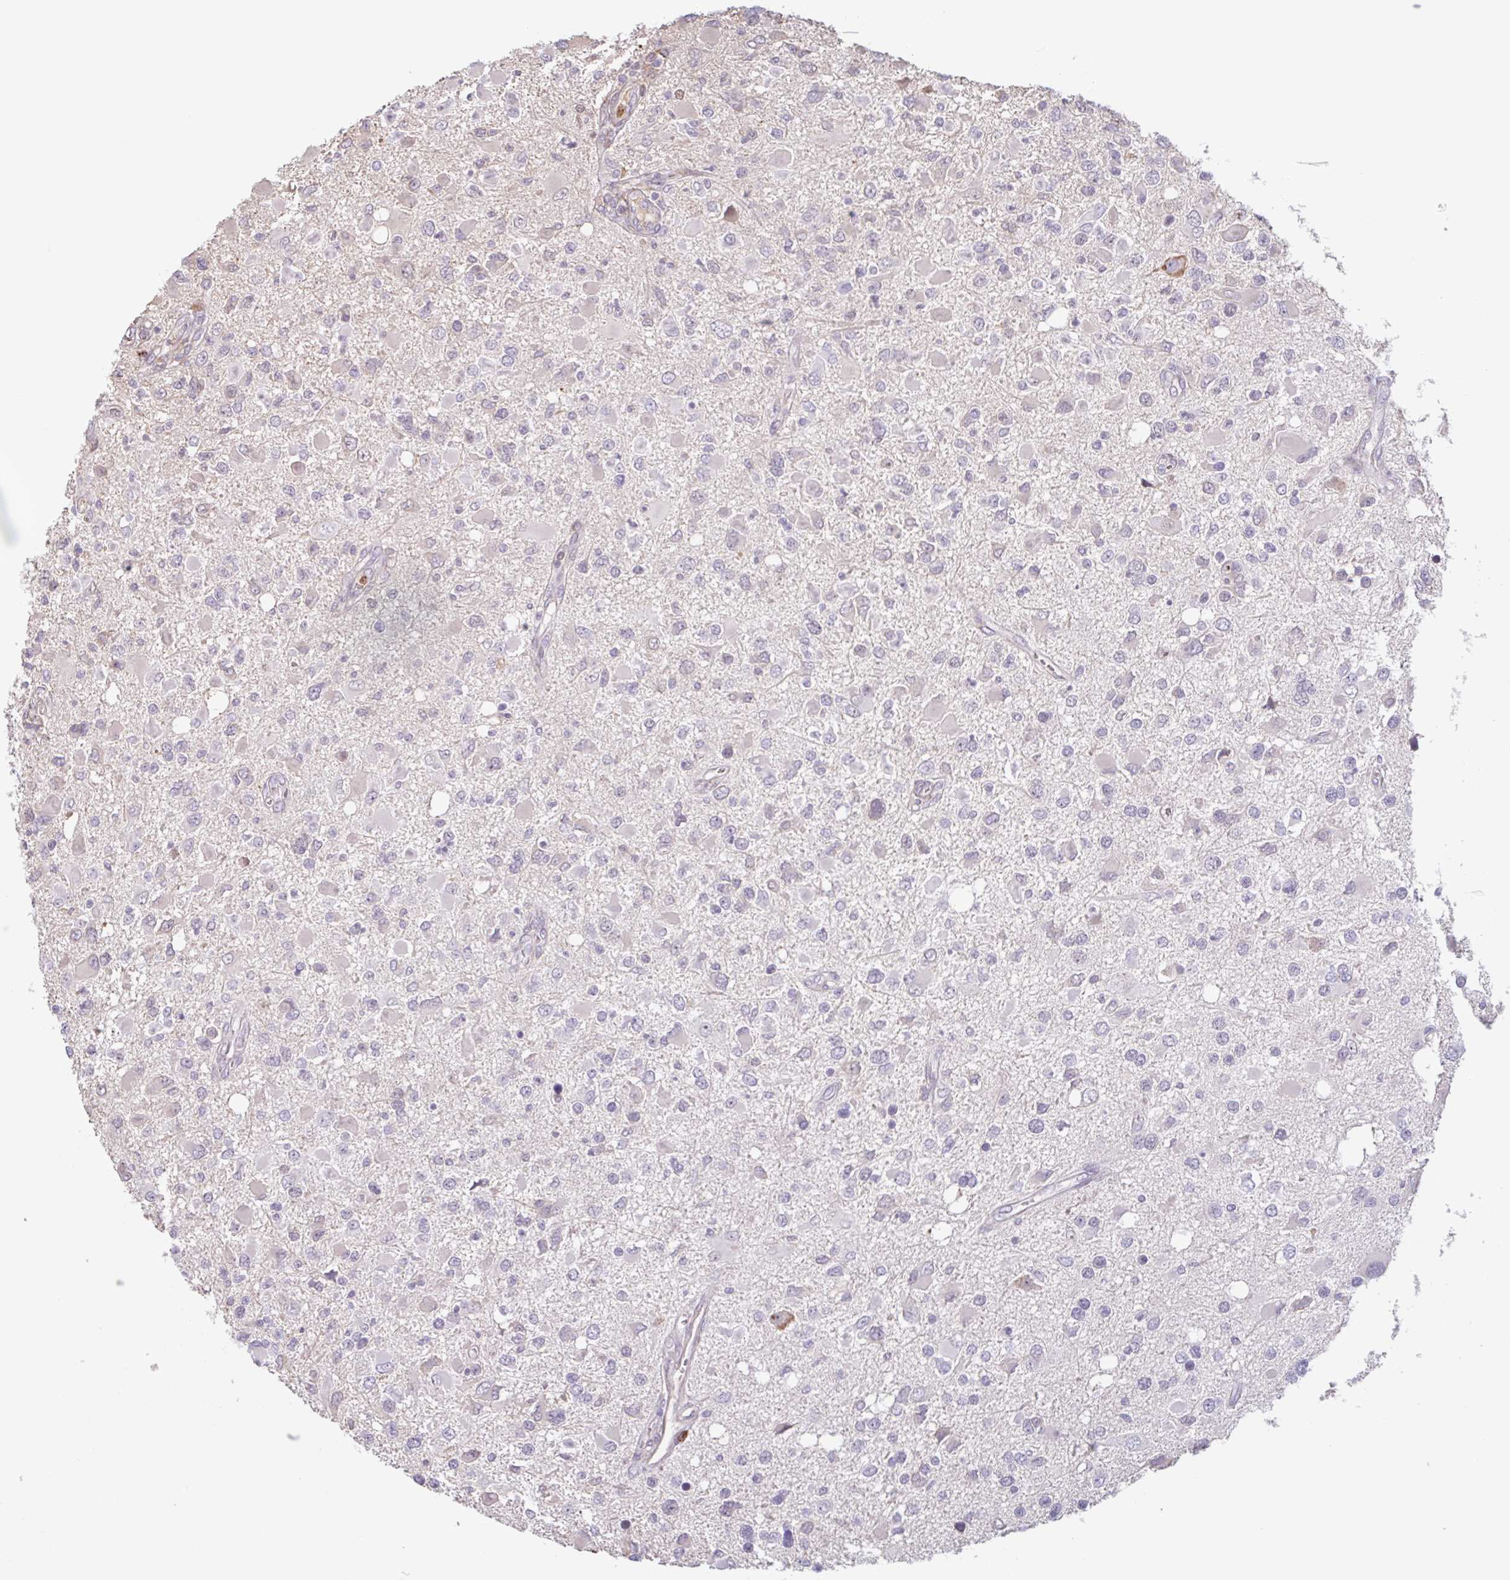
{"staining": {"intensity": "negative", "quantity": "none", "location": "none"}, "tissue": "glioma", "cell_type": "Tumor cells", "image_type": "cancer", "snomed": [{"axis": "morphology", "description": "Glioma, malignant, High grade"}, {"axis": "topography", "description": "Brain"}], "caption": "Immunohistochemistry (IHC) of glioma reveals no positivity in tumor cells.", "gene": "TAF1D", "patient": {"sex": "male", "age": 53}}